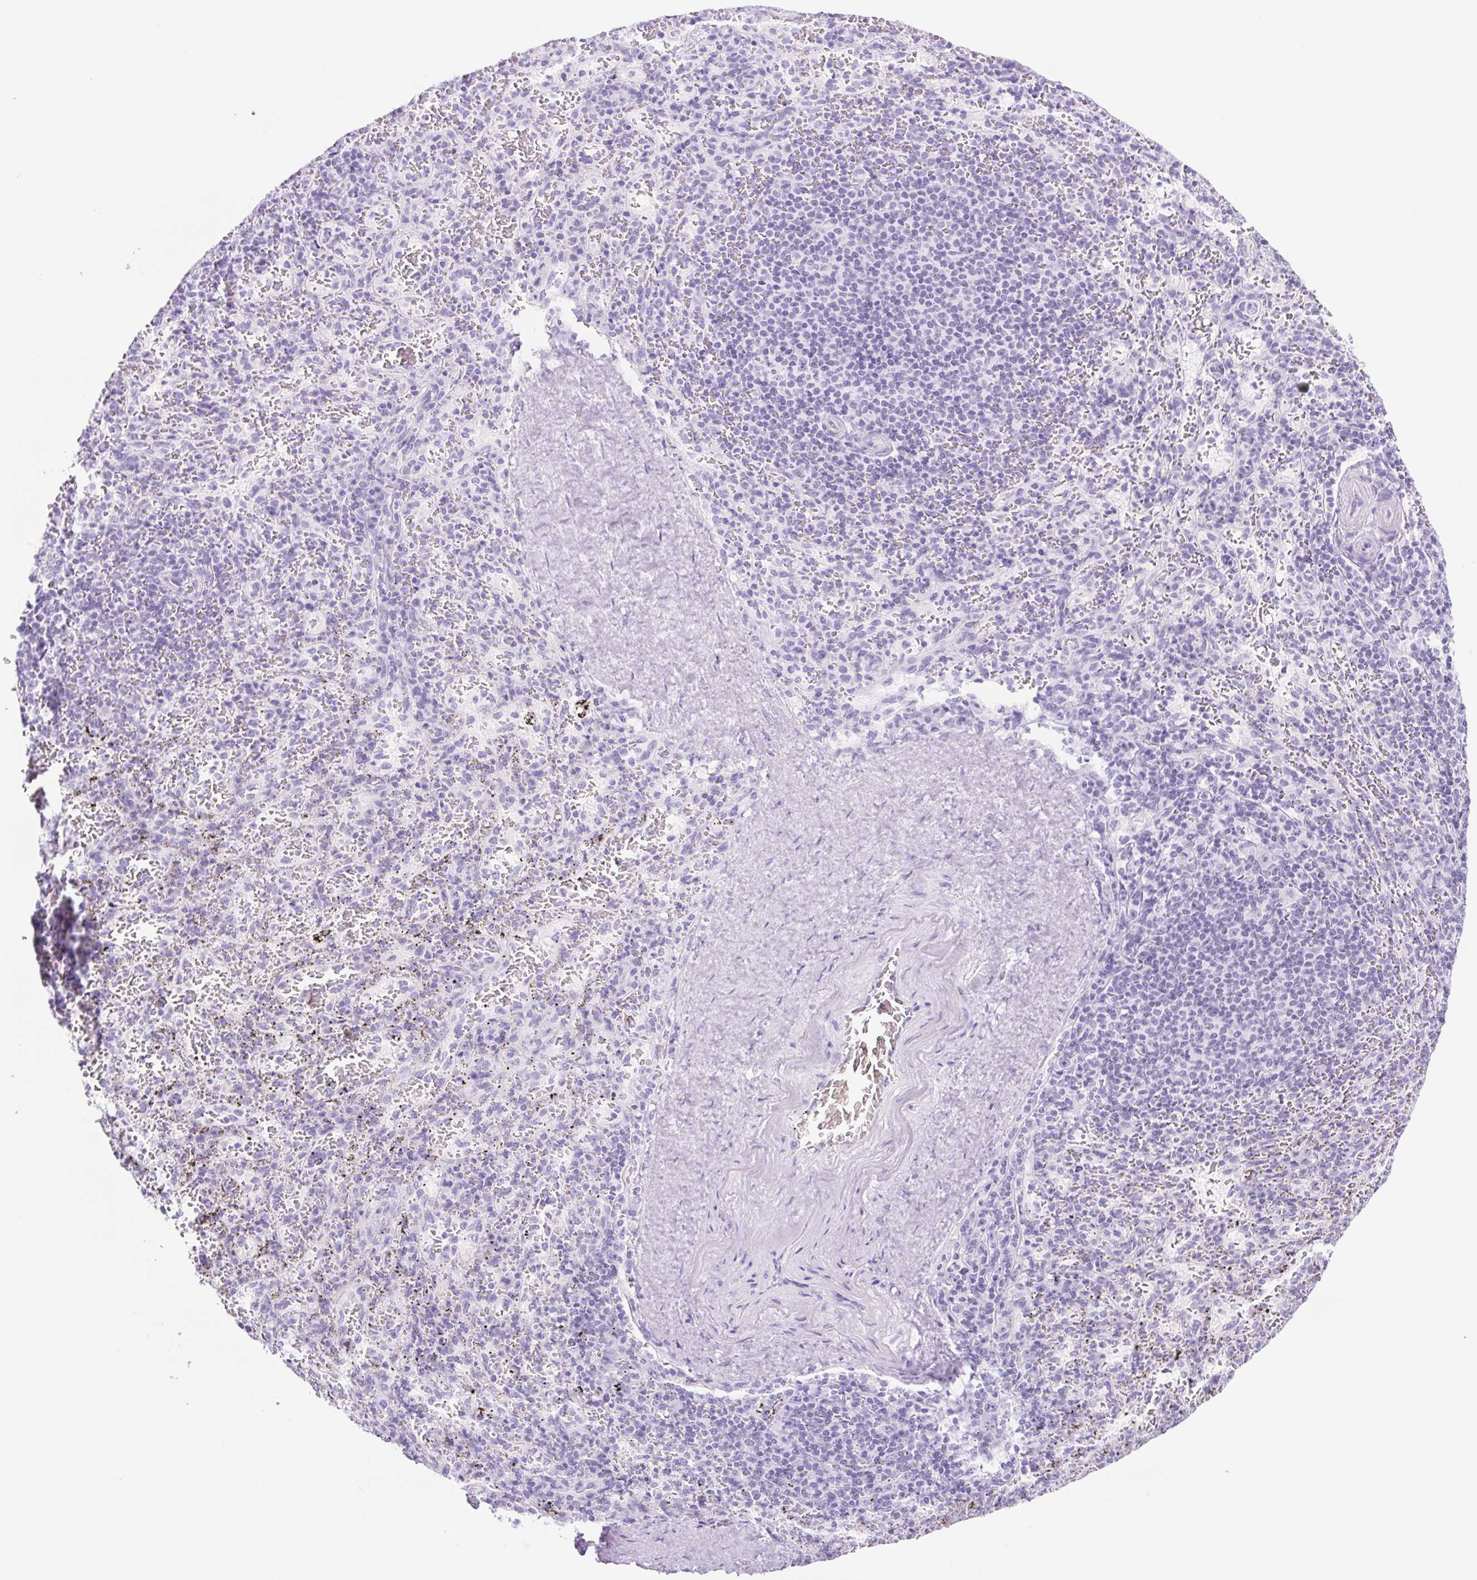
{"staining": {"intensity": "negative", "quantity": "none", "location": "none"}, "tissue": "spleen", "cell_type": "Cells in red pulp", "image_type": "normal", "snomed": [{"axis": "morphology", "description": "Normal tissue, NOS"}, {"axis": "topography", "description": "Spleen"}], "caption": "High power microscopy histopathology image of an immunohistochemistry (IHC) micrograph of normal spleen, revealing no significant staining in cells in red pulp.", "gene": "CYP21A2", "patient": {"sex": "male", "age": 57}}